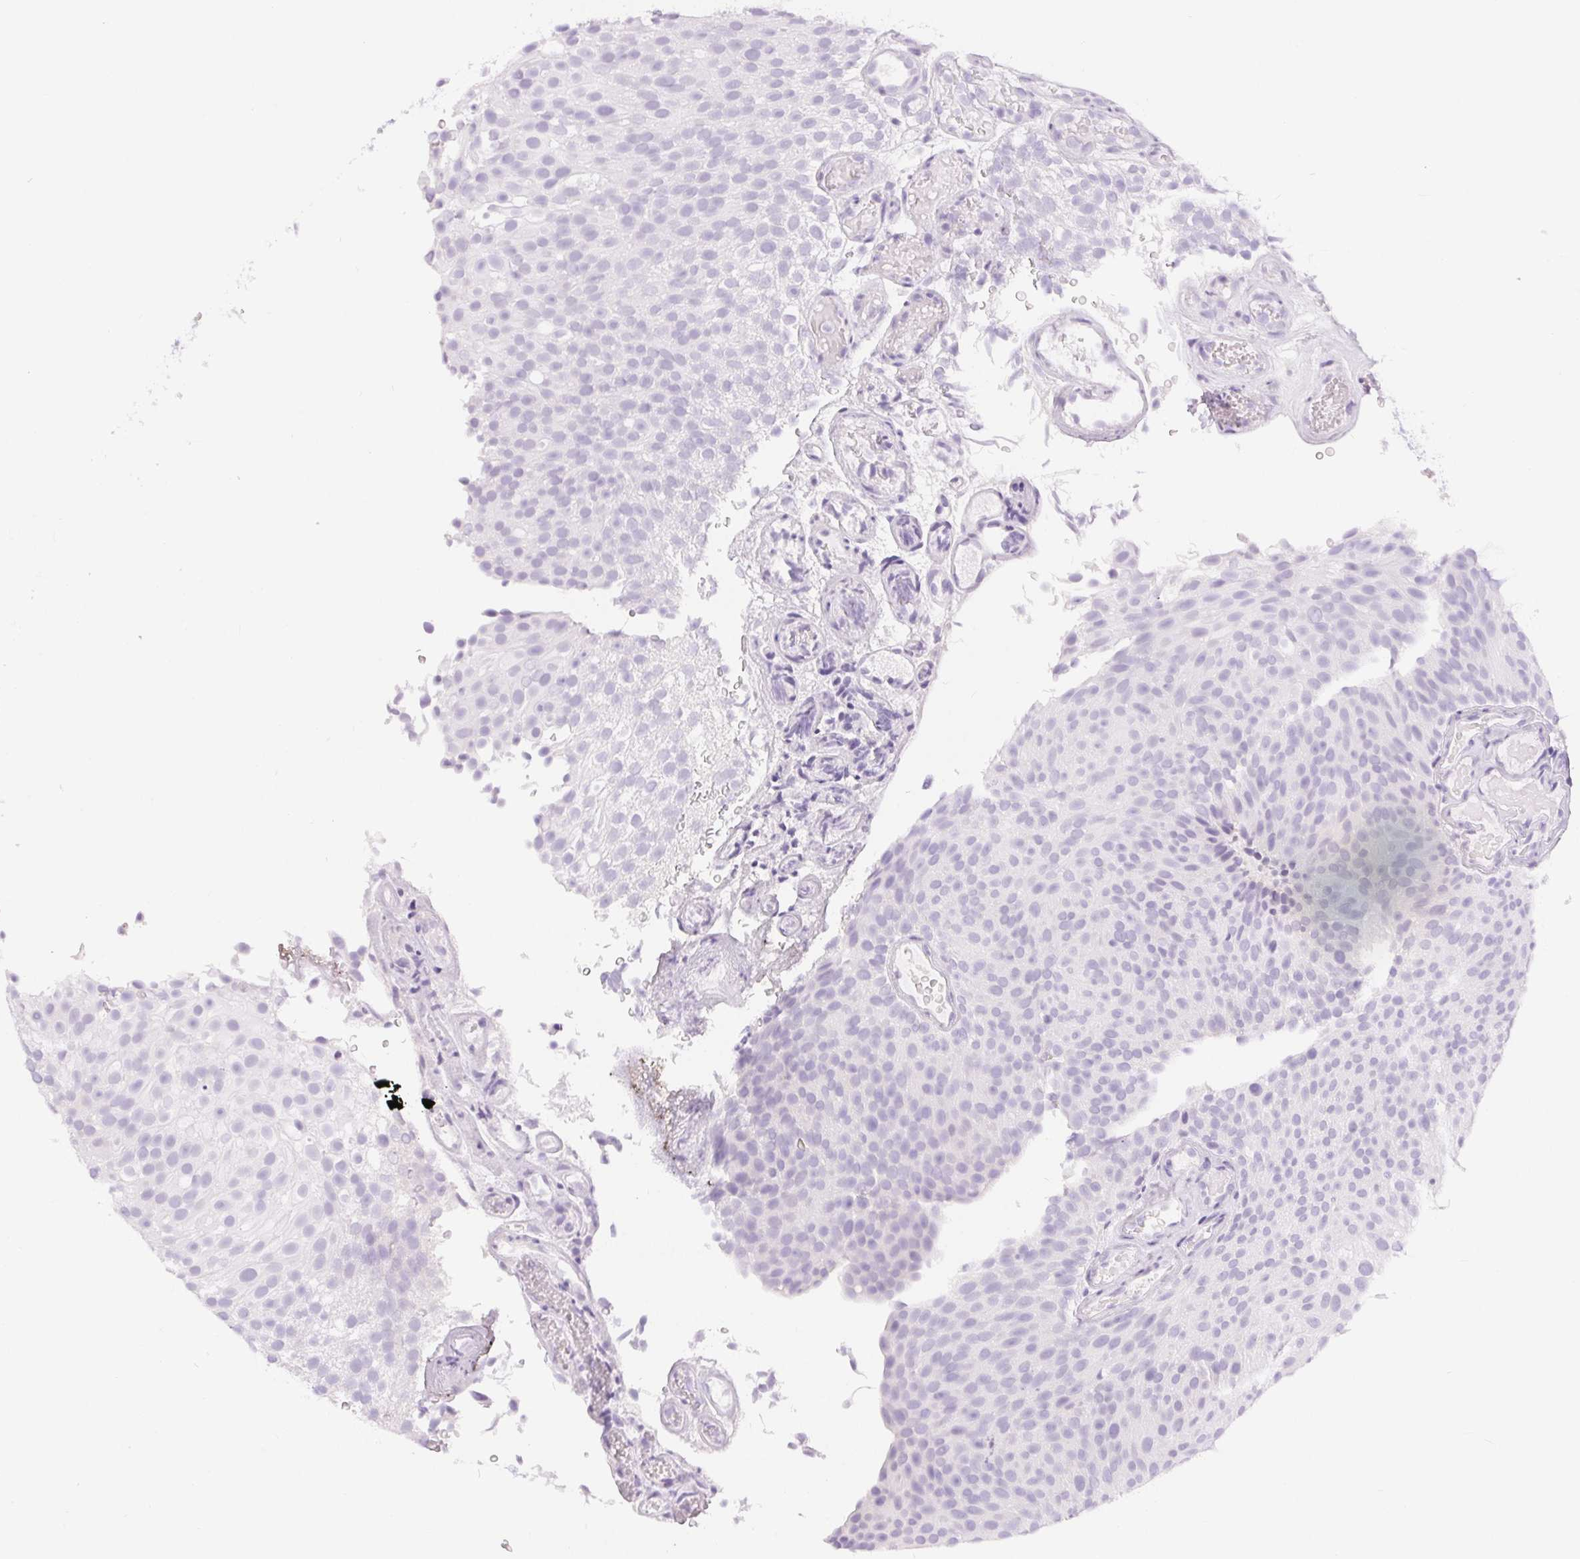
{"staining": {"intensity": "negative", "quantity": "none", "location": "none"}, "tissue": "urothelial cancer", "cell_type": "Tumor cells", "image_type": "cancer", "snomed": [{"axis": "morphology", "description": "Urothelial carcinoma, Low grade"}, {"axis": "topography", "description": "Urinary bladder"}], "caption": "Immunohistochemical staining of urothelial cancer shows no significant staining in tumor cells.", "gene": "XDH", "patient": {"sex": "male", "age": 78}}